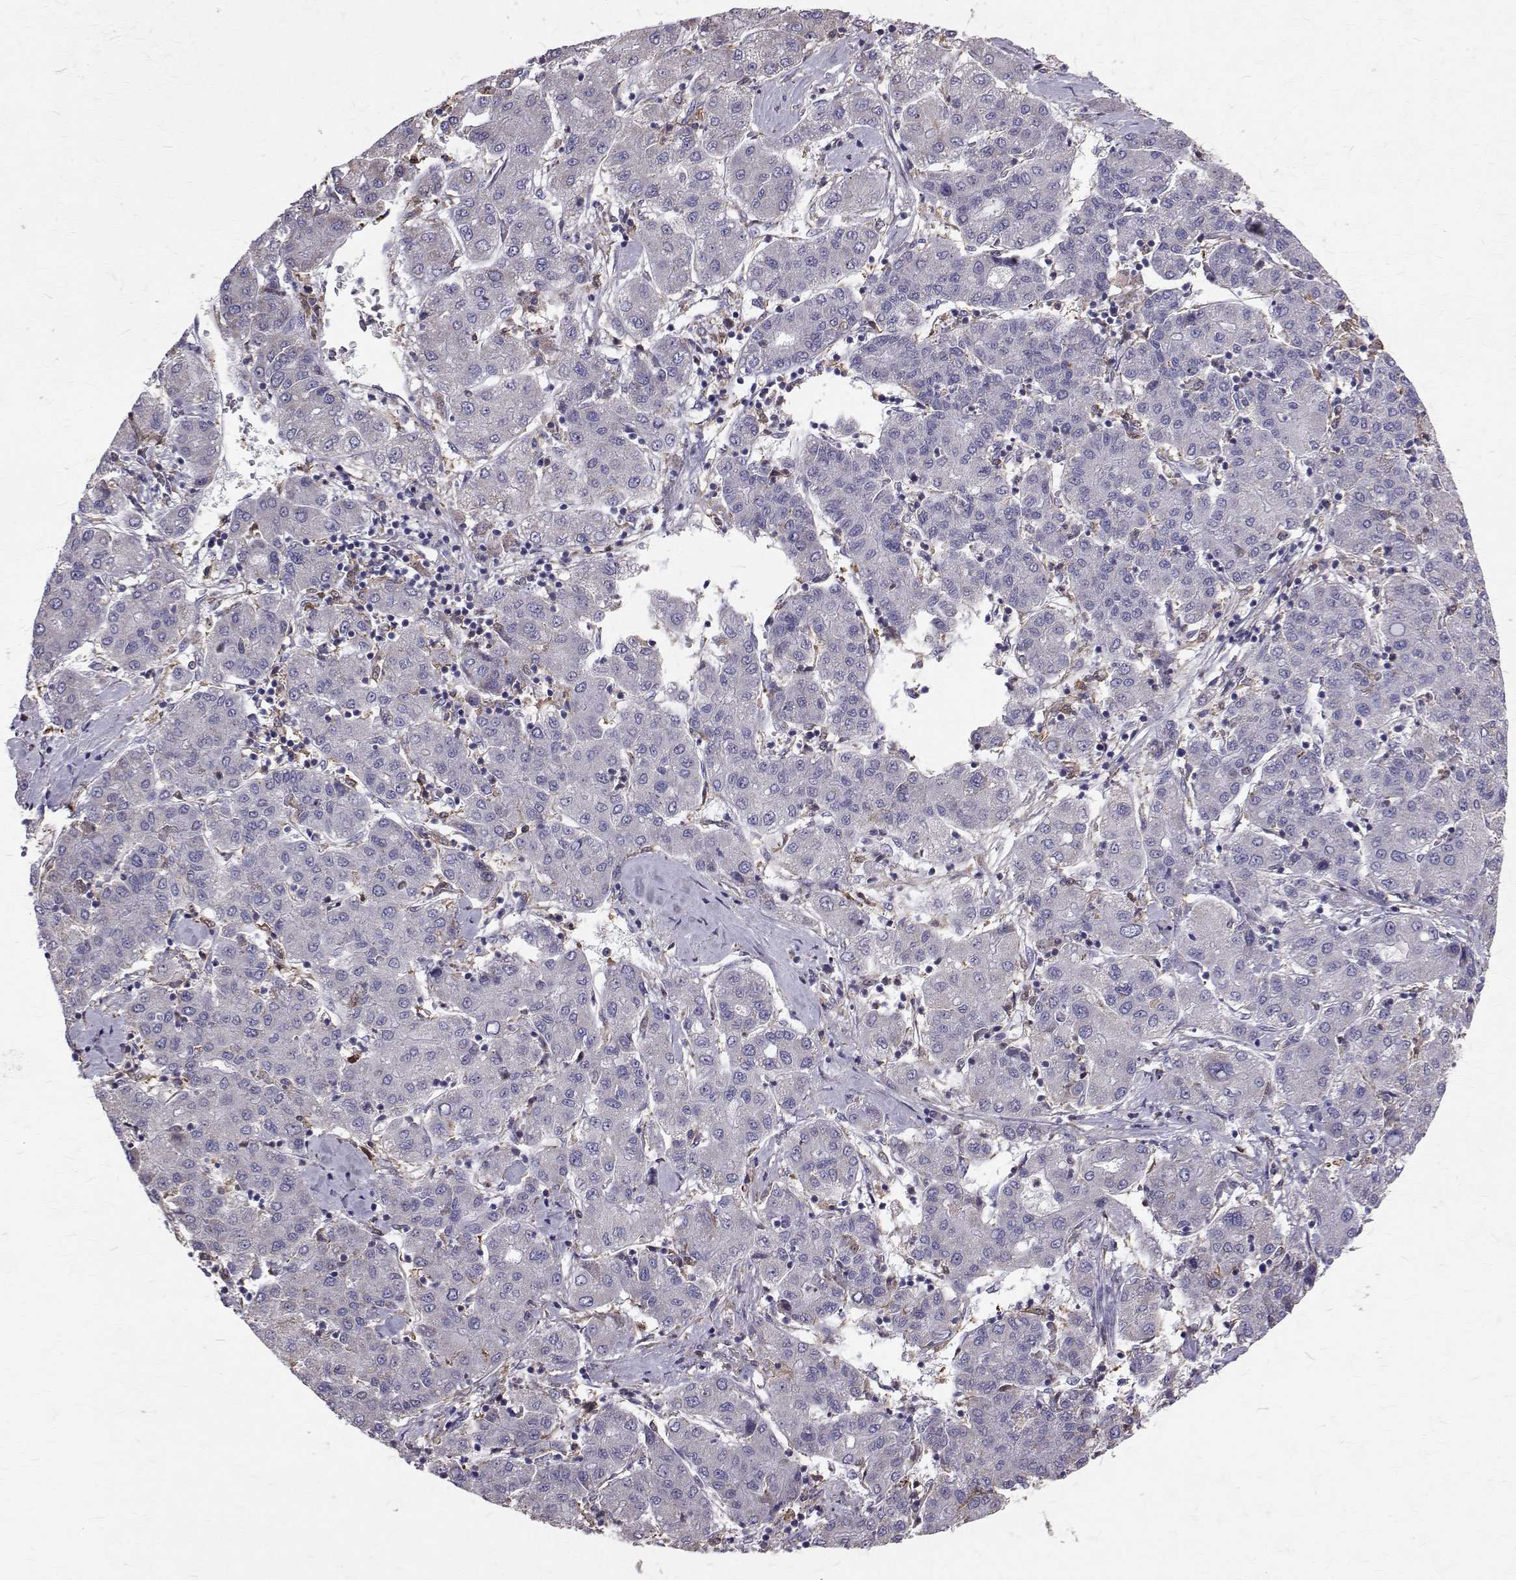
{"staining": {"intensity": "negative", "quantity": "none", "location": "none"}, "tissue": "liver cancer", "cell_type": "Tumor cells", "image_type": "cancer", "snomed": [{"axis": "morphology", "description": "Carcinoma, Hepatocellular, NOS"}, {"axis": "topography", "description": "Liver"}], "caption": "Immunohistochemistry (IHC) of hepatocellular carcinoma (liver) demonstrates no expression in tumor cells. (DAB IHC with hematoxylin counter stain).", "gene": "CCDC89", "patient": {"sex": "male", "age": 65}}